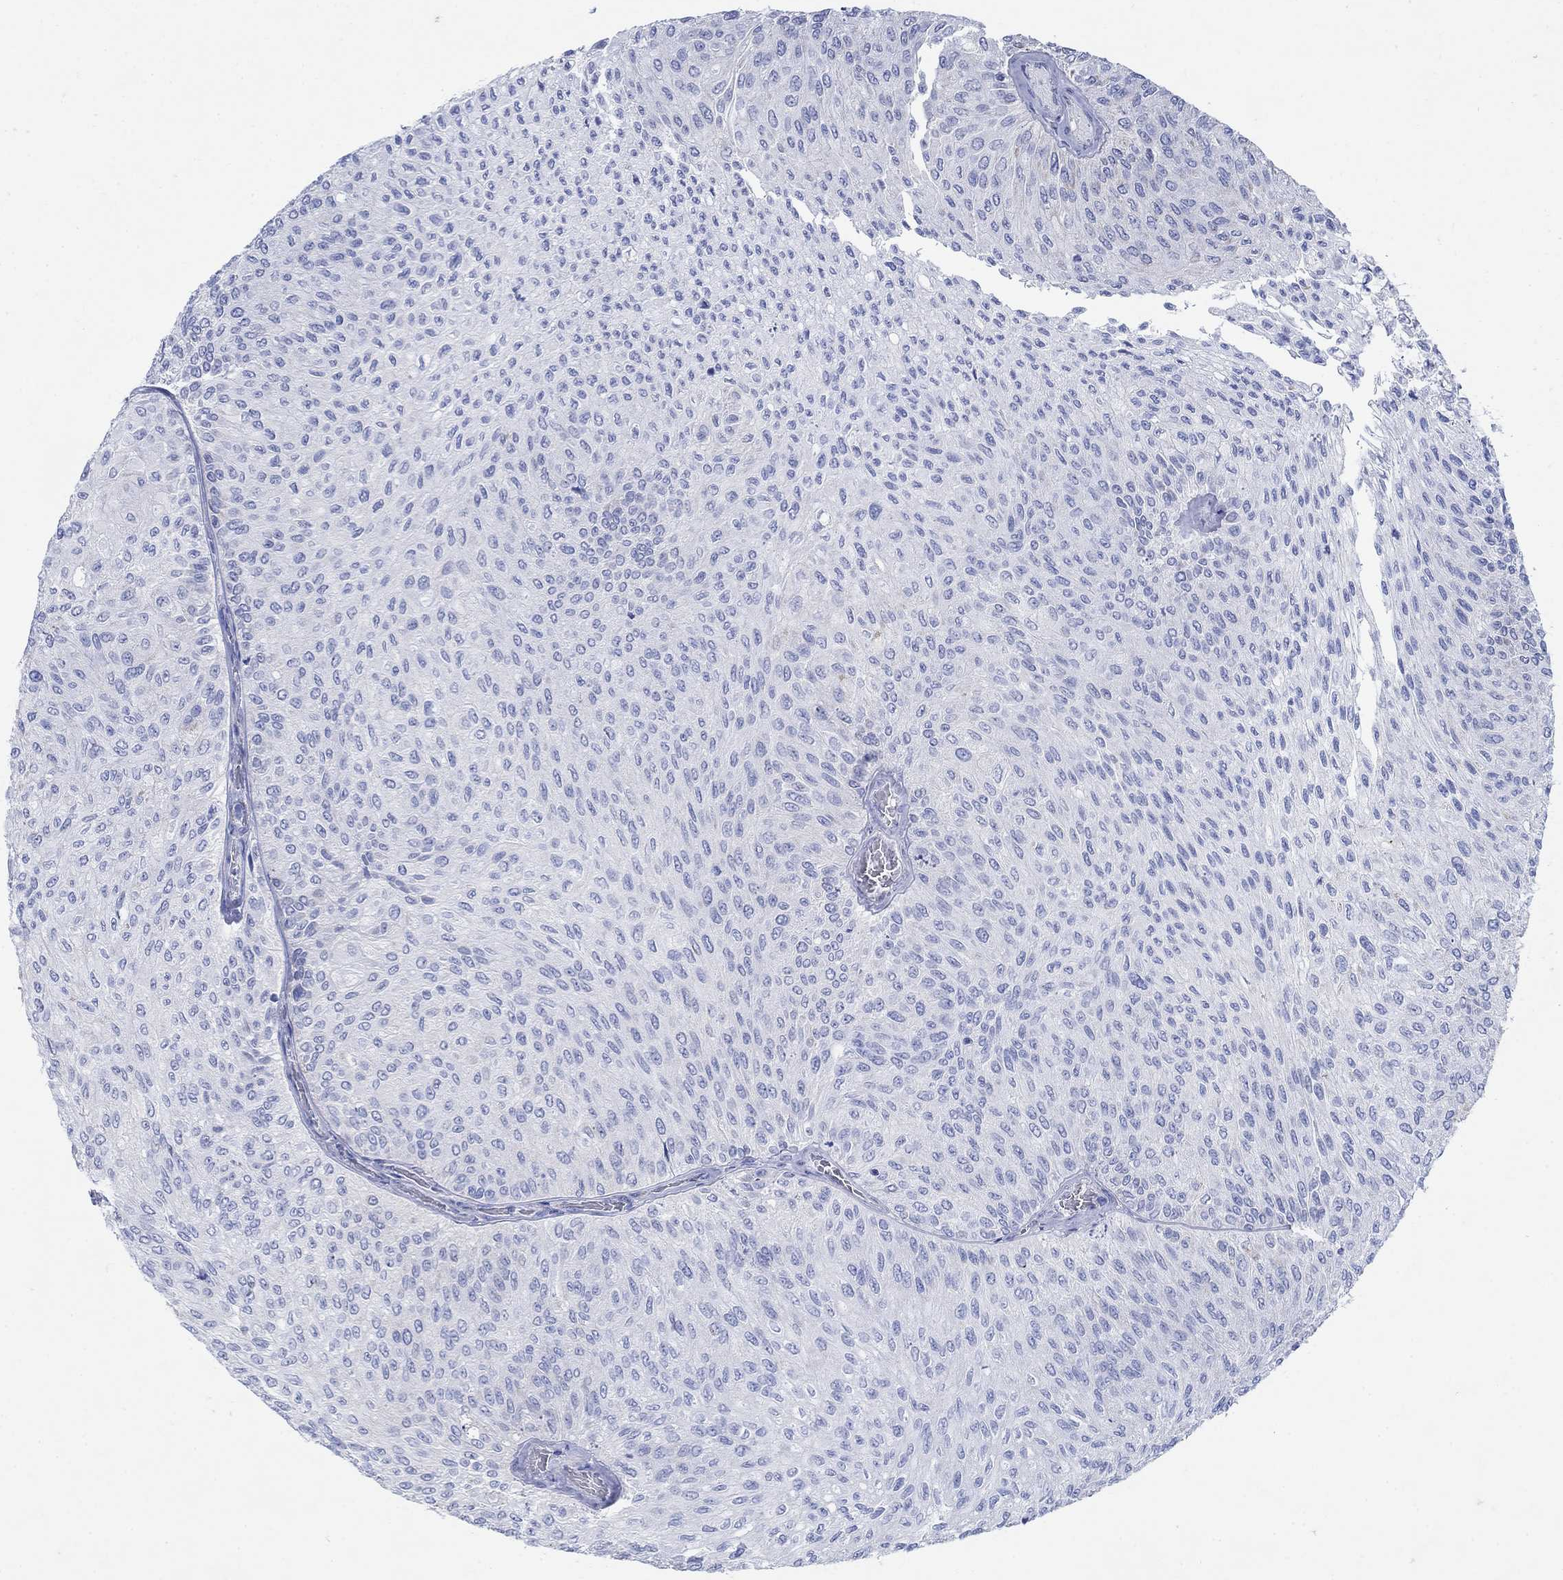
{"staining": {"intensity": "negative", "quantity": "none", "location": "none"}, "tissue": "urothelial cancer", "cell_type": "Tumor cells", "image_type": "cancer", "snomed": [{"axis": "morphology", "description": "Urothelial carcinoma, Low grade"}, {"axis": "topography", "description": "Urinary bladder"}], "caption": "DAB immunohistochemical staining of urothelial cancer reveals no significant staining in tumor cells. The staining was performed using DAB (3,3'-diaminobenzidine) to visualize the protein expression in brown, while the nuclei were stained in blue with hematoxylin (Magnification: 20x).", "gene": "ZDHHC14", "patient": {"sex": "male", "age": 78}}